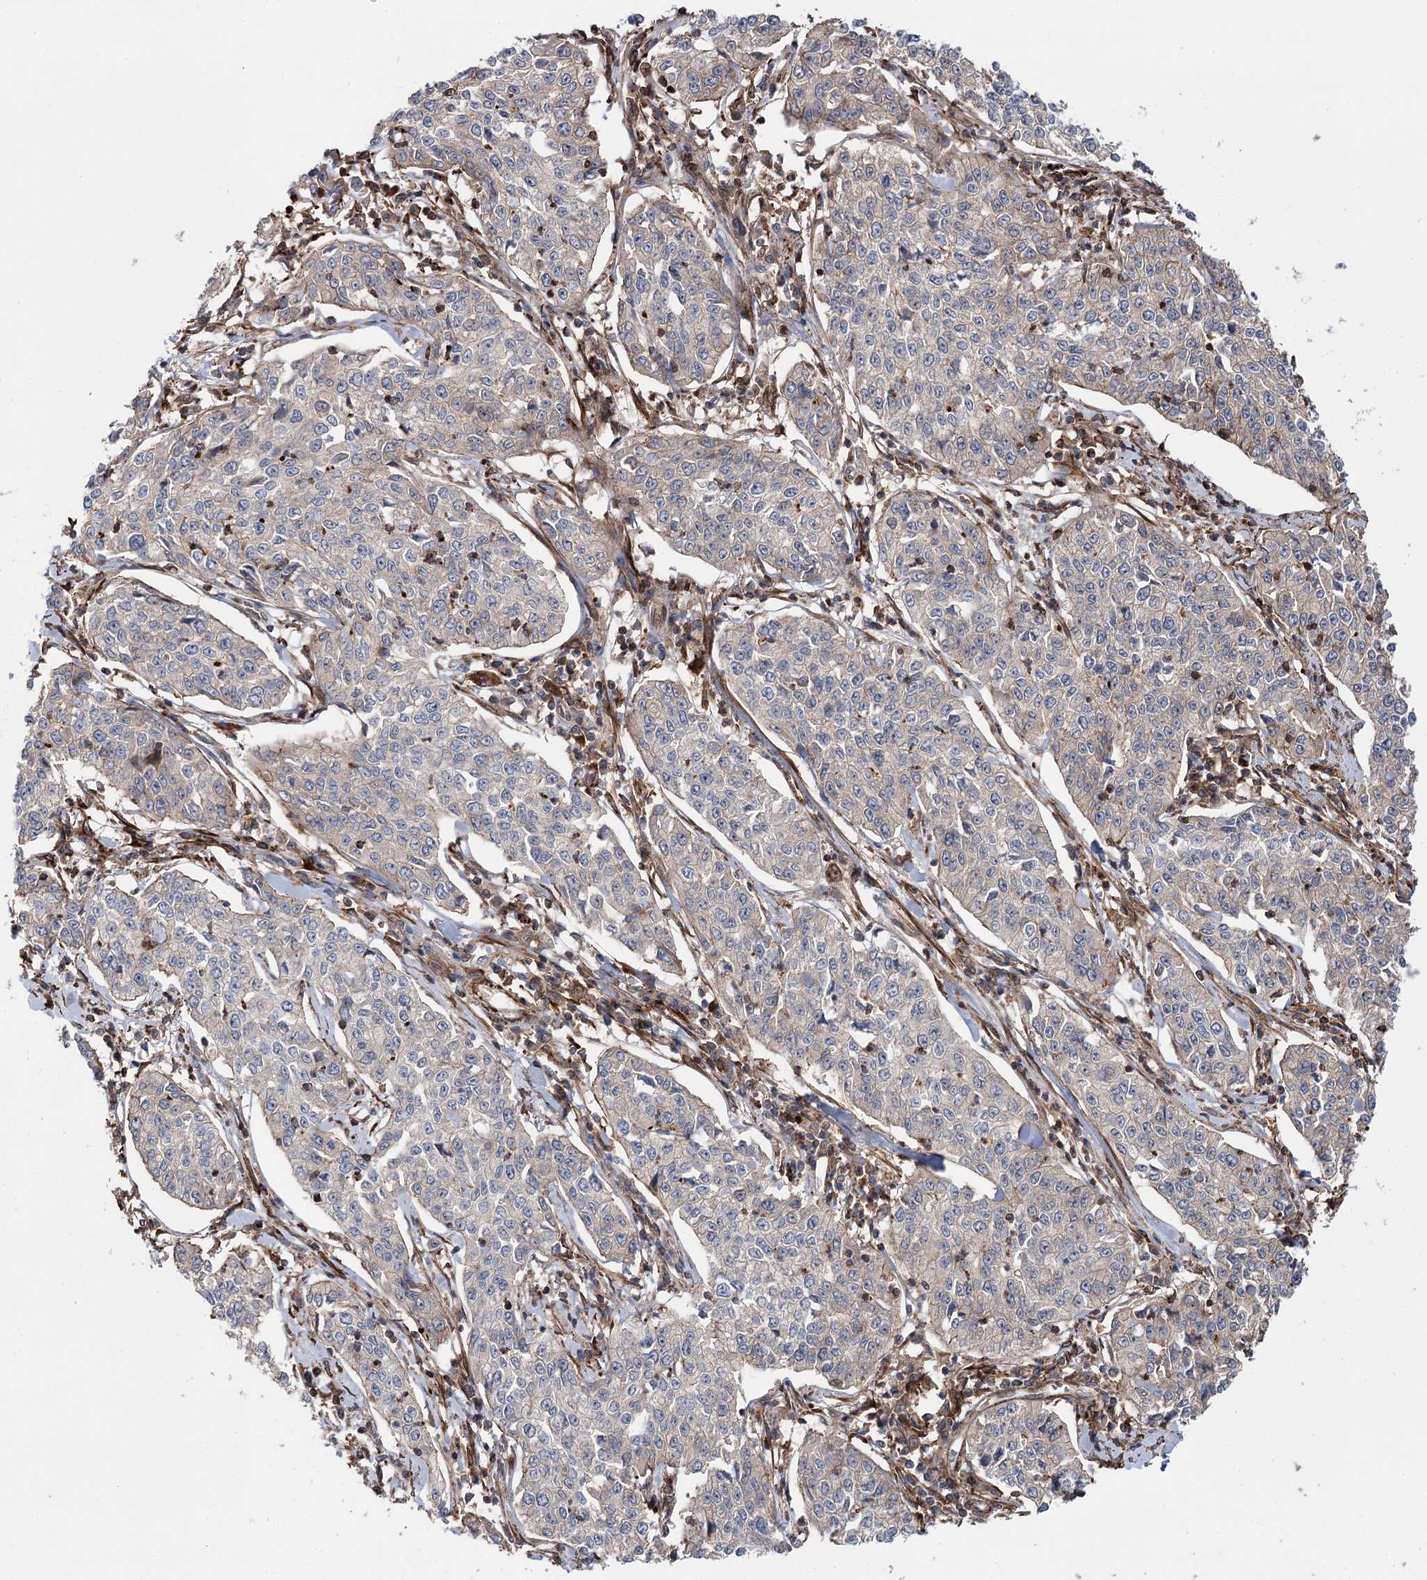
{"staining": {"intensity": "weak", "quantity": "<25%", "location": "cytoplasmic/membranous"}, "tissue": "cervical cancer", "cell_type": "Tumor cells", "image_type": "cancer", "snomed": [{"axis": "morphology", "description": "Squamous cell carcinoma, NOS"}, {"axis": "topography", "description": "Cervix"}], "caption": "Tumor cells show no significant protein positivity in squamous cell carcinoma (cervical).", "gene": "DPP3", "patient": {"sex": "female", "age": 35}}